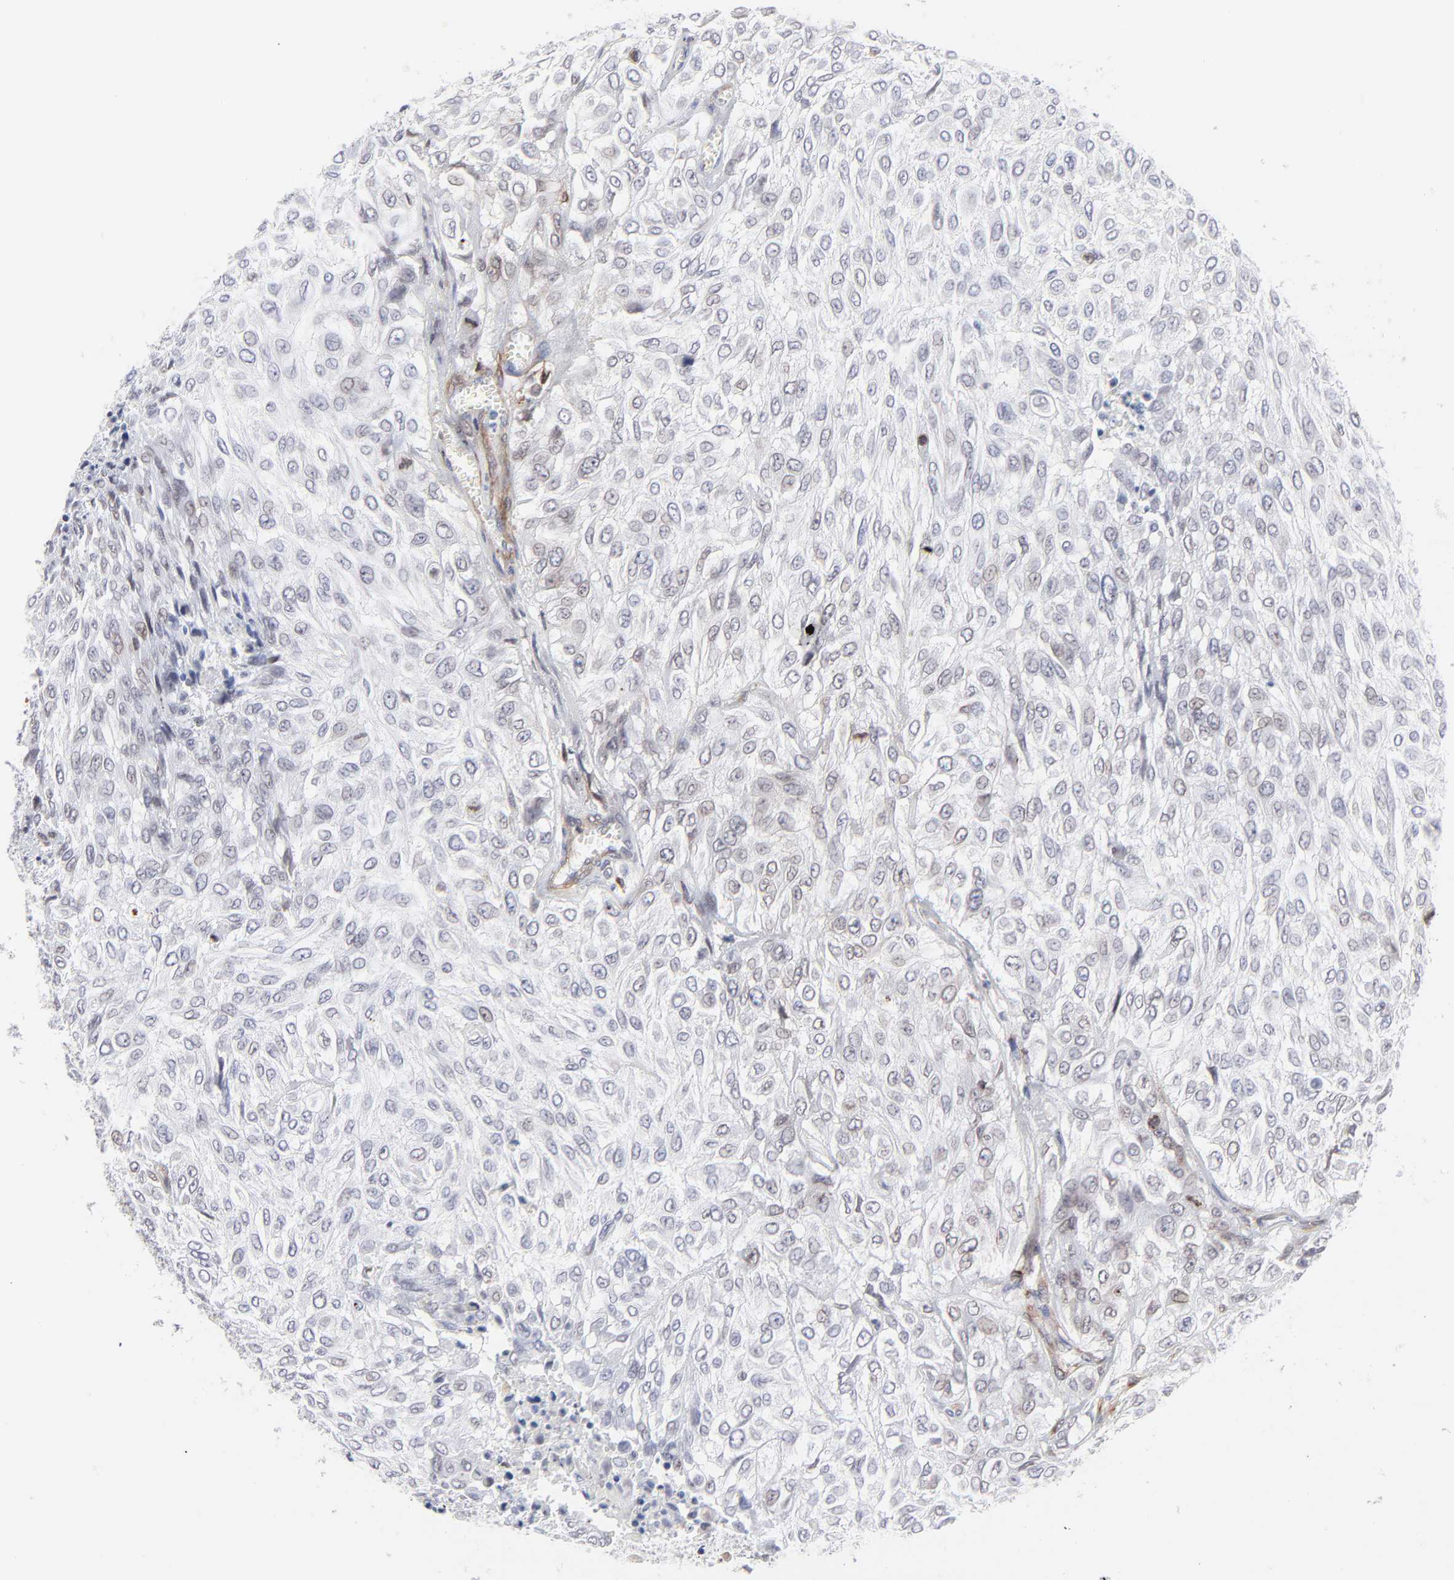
{"staining": {"intensity": "negative", "quantity": "none", "location": "none"}, "tissue": "urothelial cancer", "cell_type": "Tumor cells", "image_type": "cancer", "snomed": [{"axis": "morphology", "description": "Urothelial carcinoma, High grade"}, {"axis": "topography", "description": "Urinary bladder"}], "caption": "Immunohistochemistry (IHC) of urothelial cancer demonstrates no expression in tumor cells.", "gene": "PDGFRB", "patient": {"sex": "male", "age": 57}}